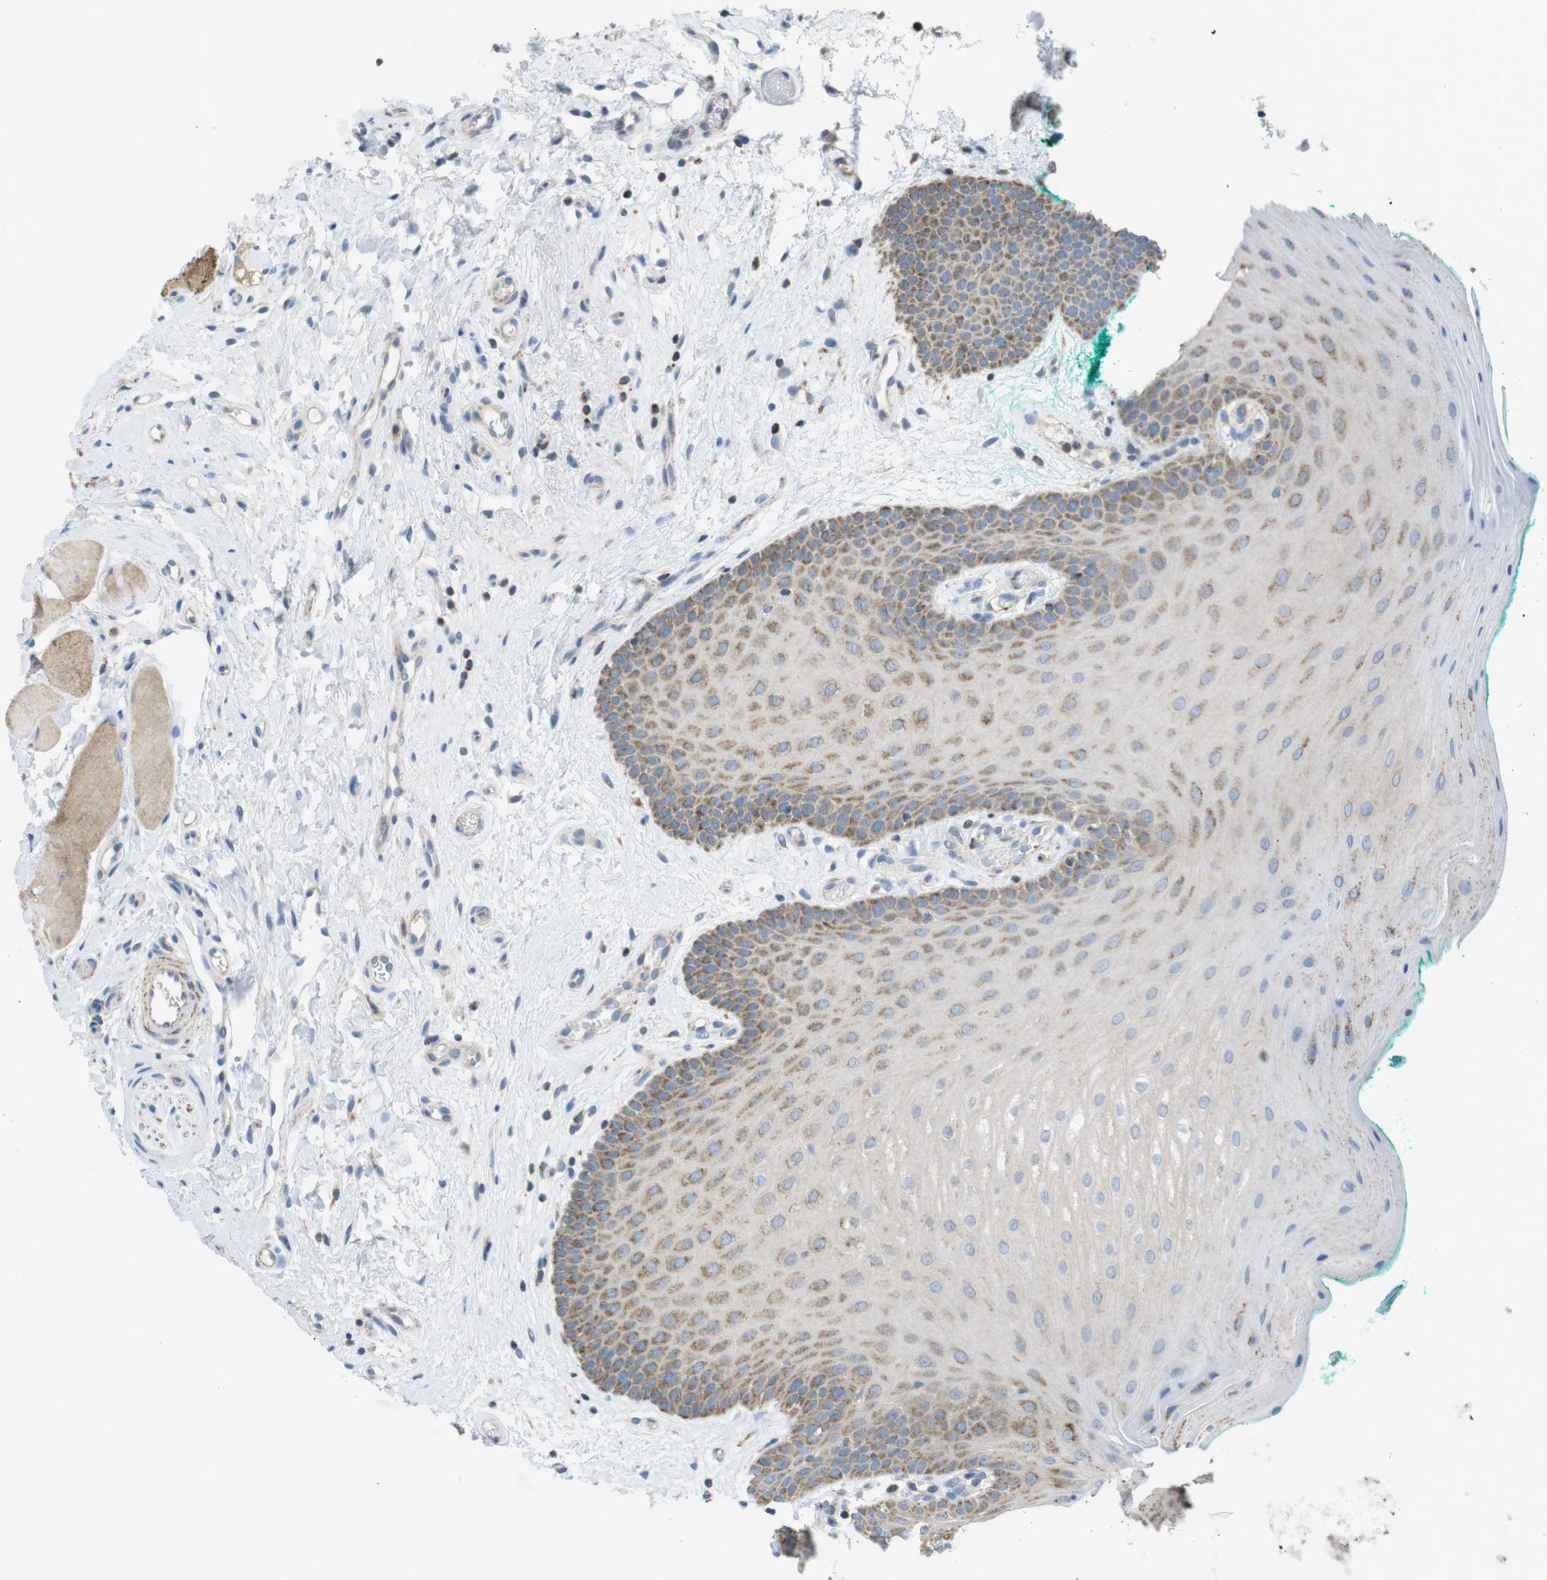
{"staining": {"intensity": "moderate", "quantity": ">75%", "location": "cytoplasmic/membranous"}, "tissue": "oral mucosa", "cell_type": "Squamous epithelial cells", "image_type": "normal", "snomed": [{"axis": "morphology", "description": "Normal tissue, NOS"}, {"axis": "topography", "description": "Skeletal muscle"}, {"axis": "topography", "description": "Oral tissue"}], "caption": "Normal oral mucosa shows moderate cytoplasmic/membranous positivity in about >75% of squamous epithelial cells The staining was performed using DAB (3,3'-diaminobenzidine), with brown indicating positive protein expression. Nuclei are stained blue with hematoxylin..", "gene": "GRIK1", "patient": {"sex": "male", "age": 58}}